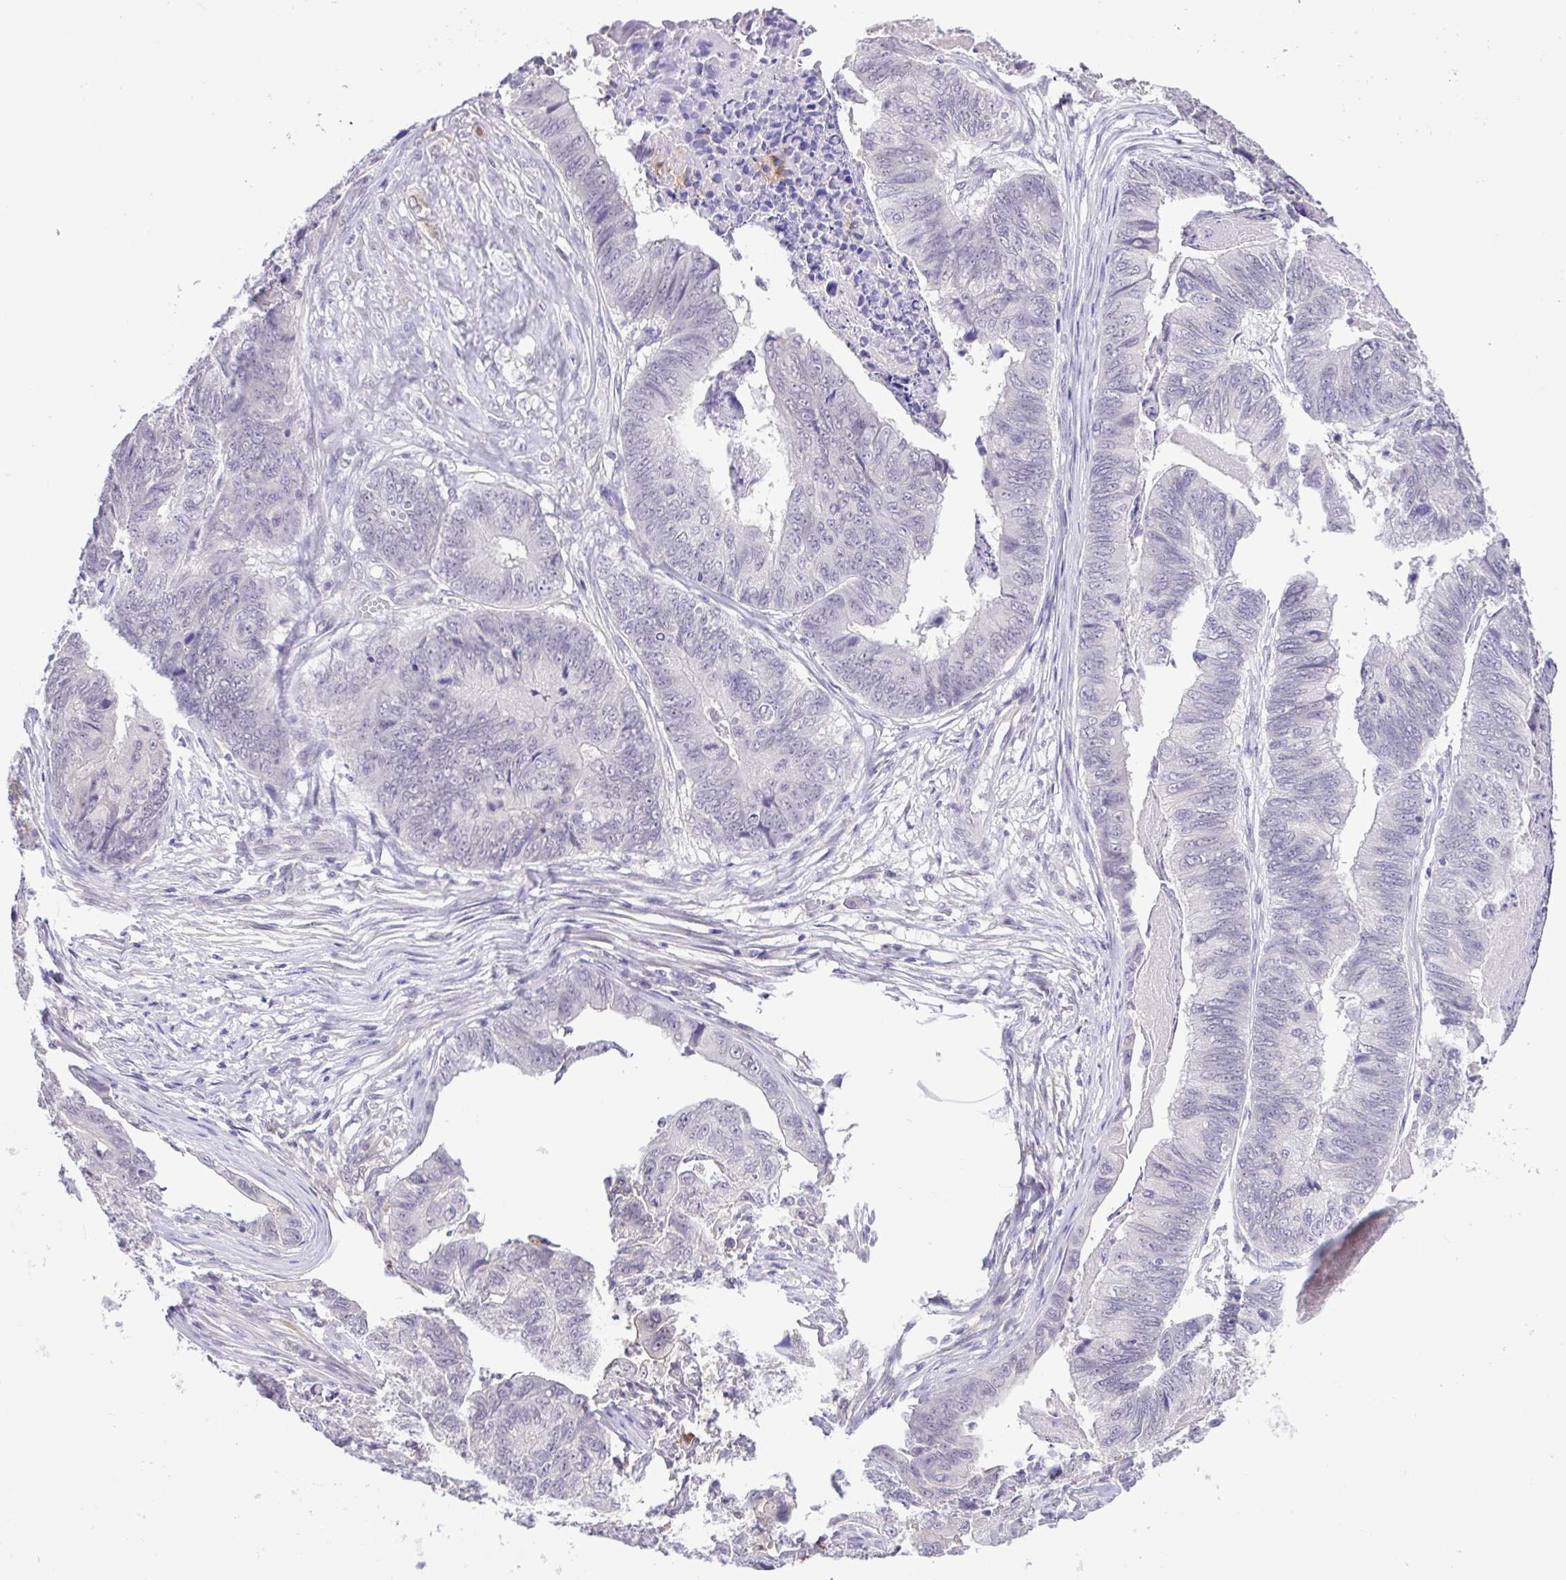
{"staining": {"intensity": "negative", "quantity": "none", "location": "none"}, "tissue": "stomach cancer", "cell_type": "Tumor cells", "image_type": "cancer", "snomed": [{"axis": "morphology", "description": "Adenocarcinoma, NOS"}, {"axis": "topography", "description": "Stomach, lower"}], "caption": "An image of stomach adenocarcinoma stained for a protein displays no brown staining in tumor cells. (Stains: DAB (3,3'-diaminobenzidine) IHC with hematoxylin counter stain, Microscopy: brightfield microscopy at high magnification).", "gene": "IL1RN", "patient": {"sex": "male", "age": 77}}